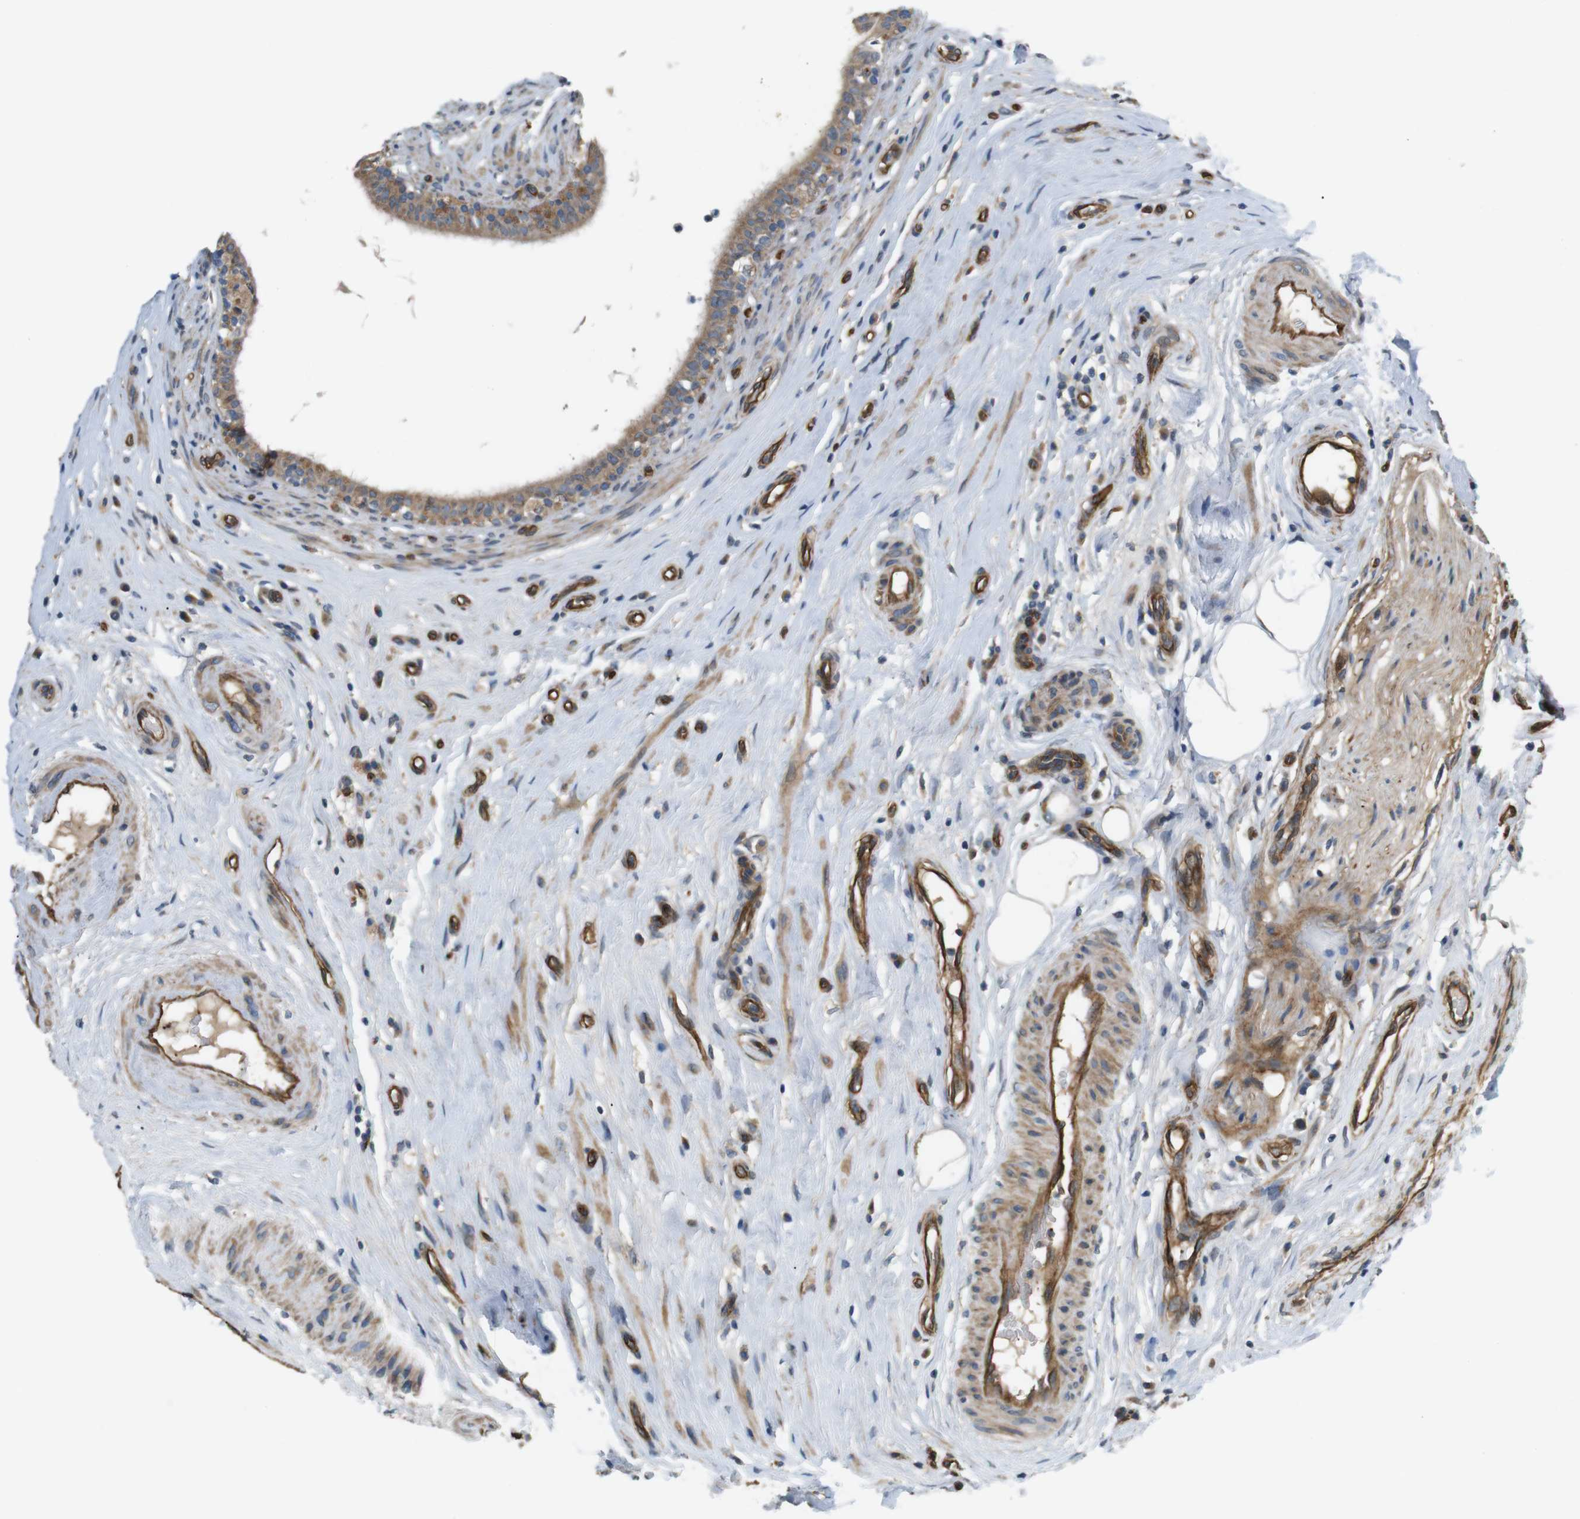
{"staining": {"intensity": "moderate", "quantity": ">75%", "location": "cytoplasmic/membranous"}, "tissue": "epididymis", "cell_type": "Glandular cells", "image_type": "normal", "snomed": [{"axis": "morphology", "description": "Normal tissue, NOS"}, {"axis": "morphology", "description": "Inflammation, NOS"}, {"axis": "topography", "description": "Epididymis"}], "caption": "The histopathology image shows staining of normal epididymis, revealing moderate cytoplasmic/membranous protein expression (brown color) within glandular cells.", "gene": "BVES", "patient": {"sex": "male", "age": 84}}